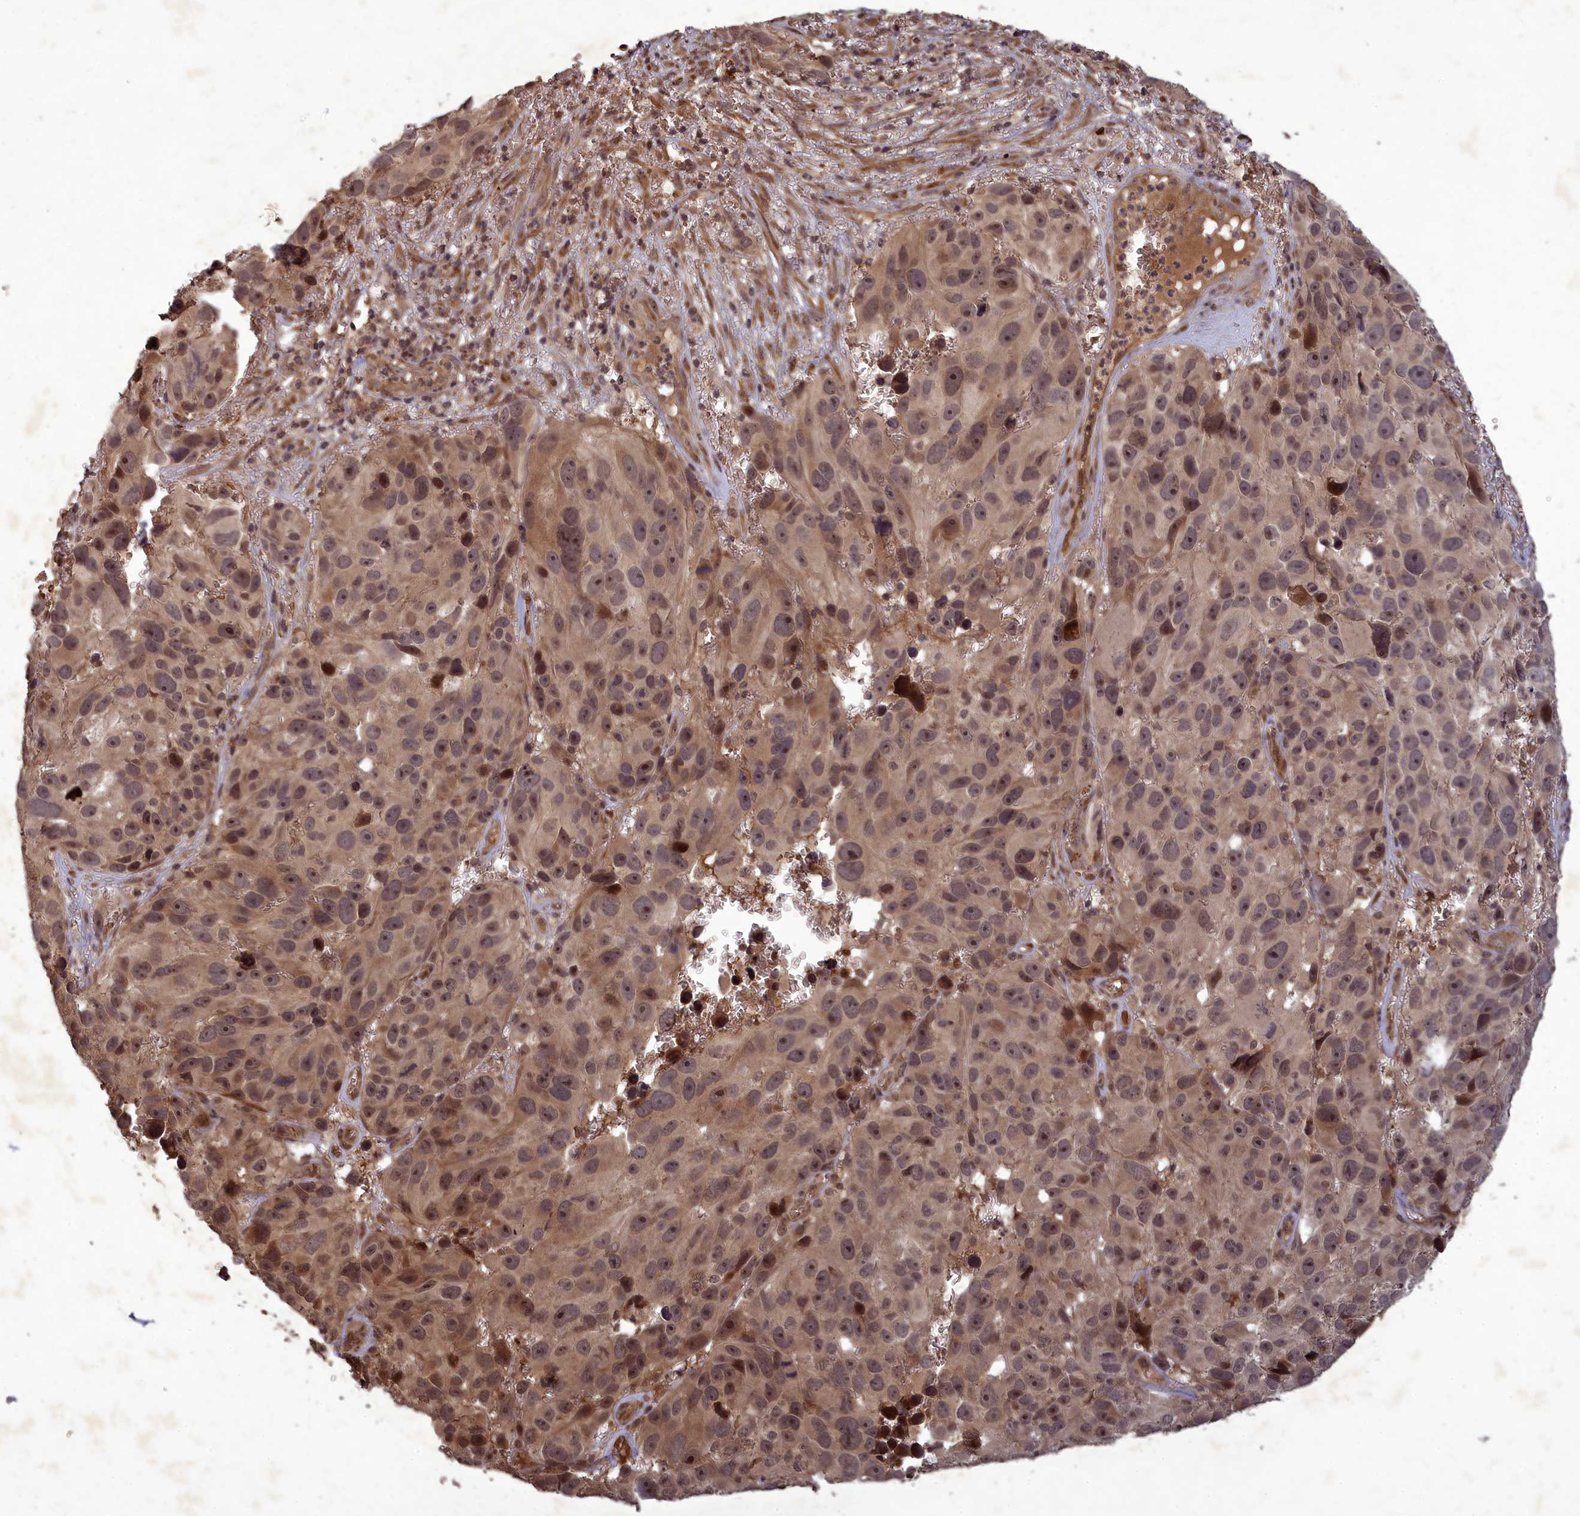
{"staining": {"intensity": "weak", "quantity": ">75%", "location": "cytoplasmic/membranous,nuclear"}, "tissue": "melanoma", "cell_type": "Tumor cells", "image_type": "cancer", "snomed": [{"axis": "morphology", "description": "Malignant melanoma, NOS"}, {"axis": "topography", "description": "Skin"}], "caption": "A high-resolution photomicrograph shows immunohistochemistry (IHC) staining of melanoma, which reveals weak cytoplasmic/membranous and nuclear expression in about >75% of tumor cells. (brown staining indicates protein expression, while blue staining denotes nuclei).", "gene": "SRMS", "patient": {"sex": "male", "age": 84}}